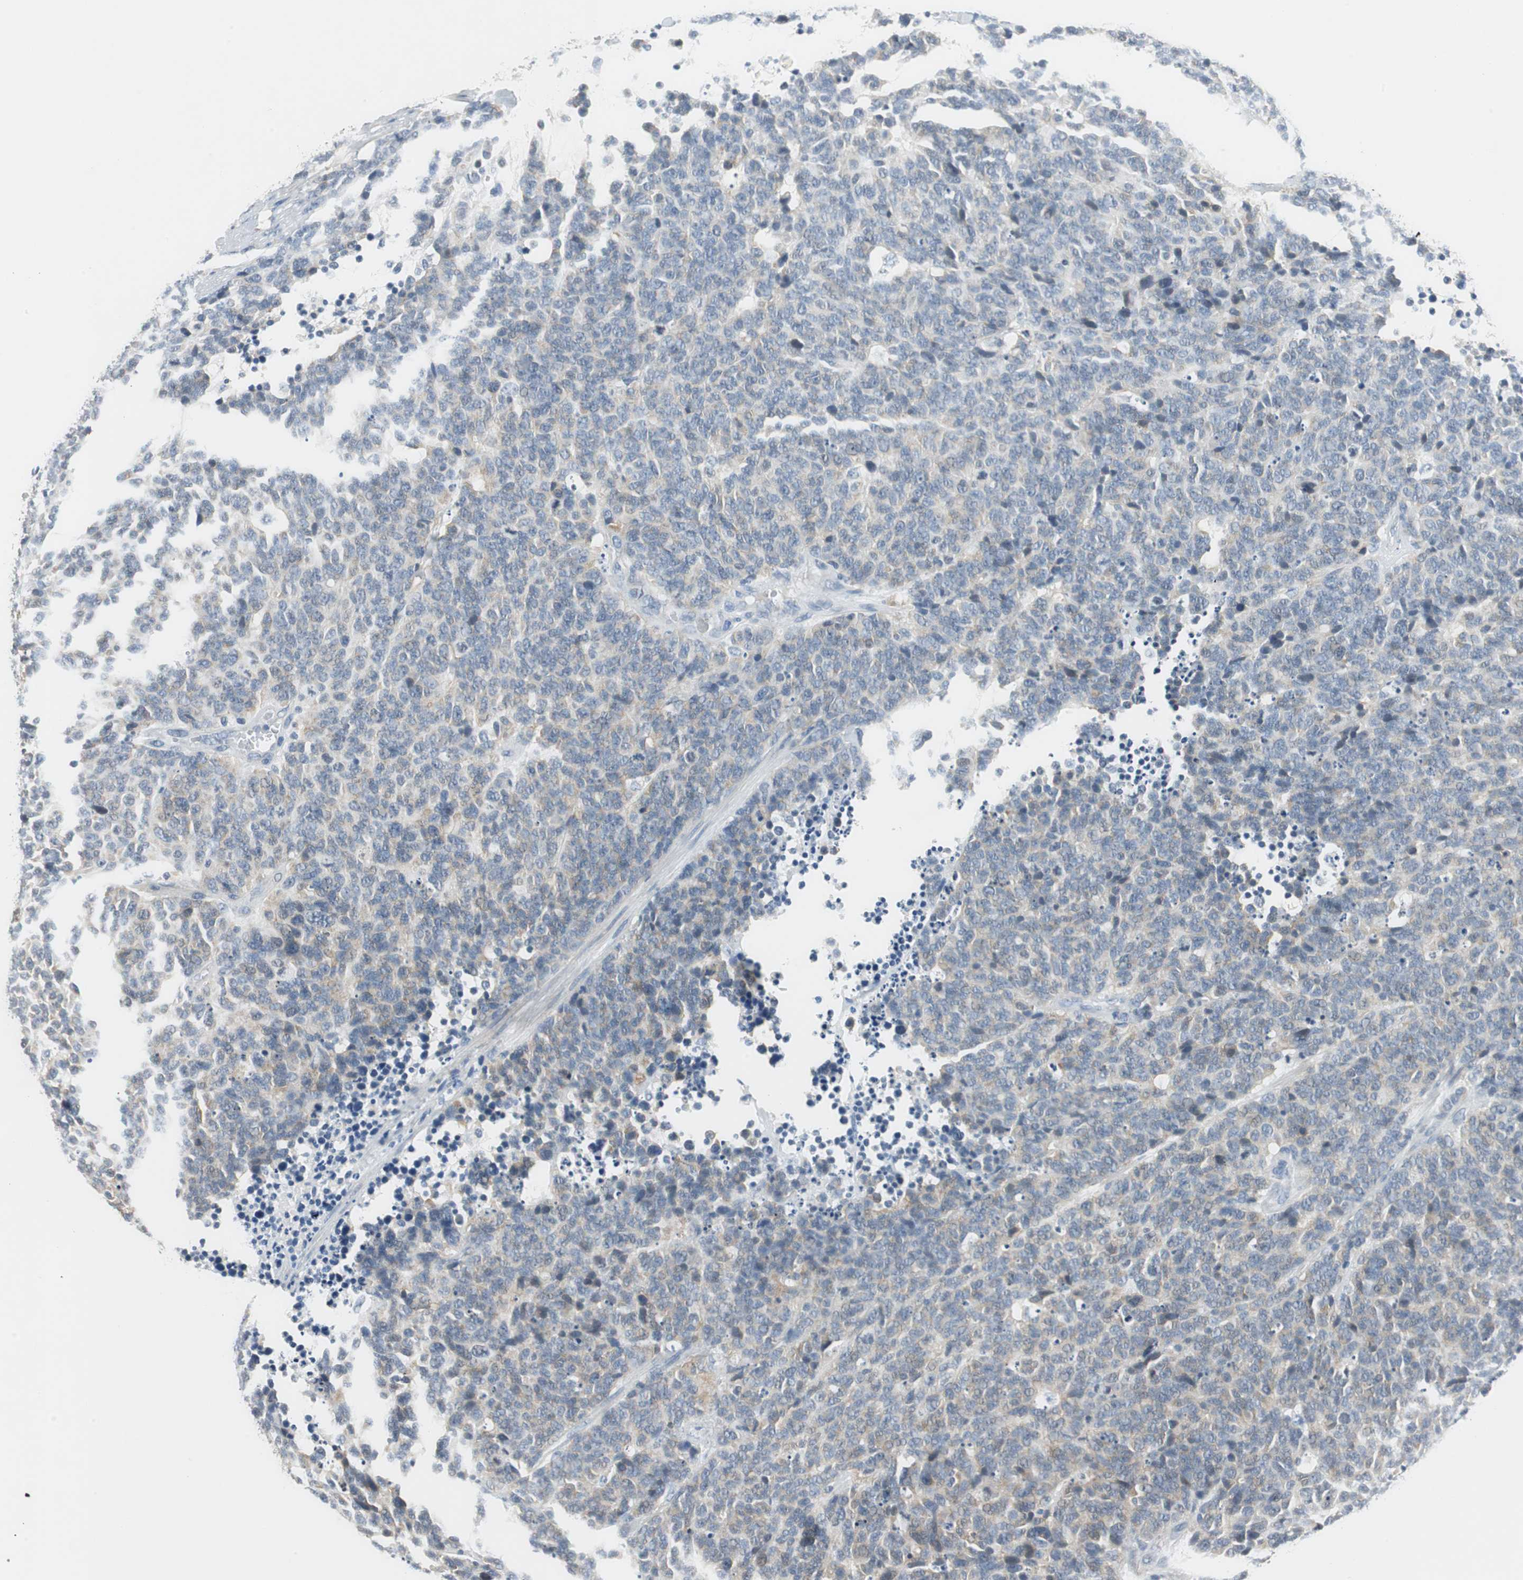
{"staining": {"intensity": "weak", "quantity": "25%-75%", "location": "cytoplasmic/membranous"}, "tissue": "lung cancer", "cell_type": "Tumor cells", "image_type": "cancer", "snomed": [{"axis": "morphology", "description": "Neoplasm, malignant, NOS"}, {"axis": "topography", "description": "Lung"}], "caption": "Weak cytoplasmic/membranous staining is present in approximately 25%-75% of tumor cells in lung neoplasm (malignant).", "gene": "GLCCI1", "patient": {"sex": "female", "age": 58}}